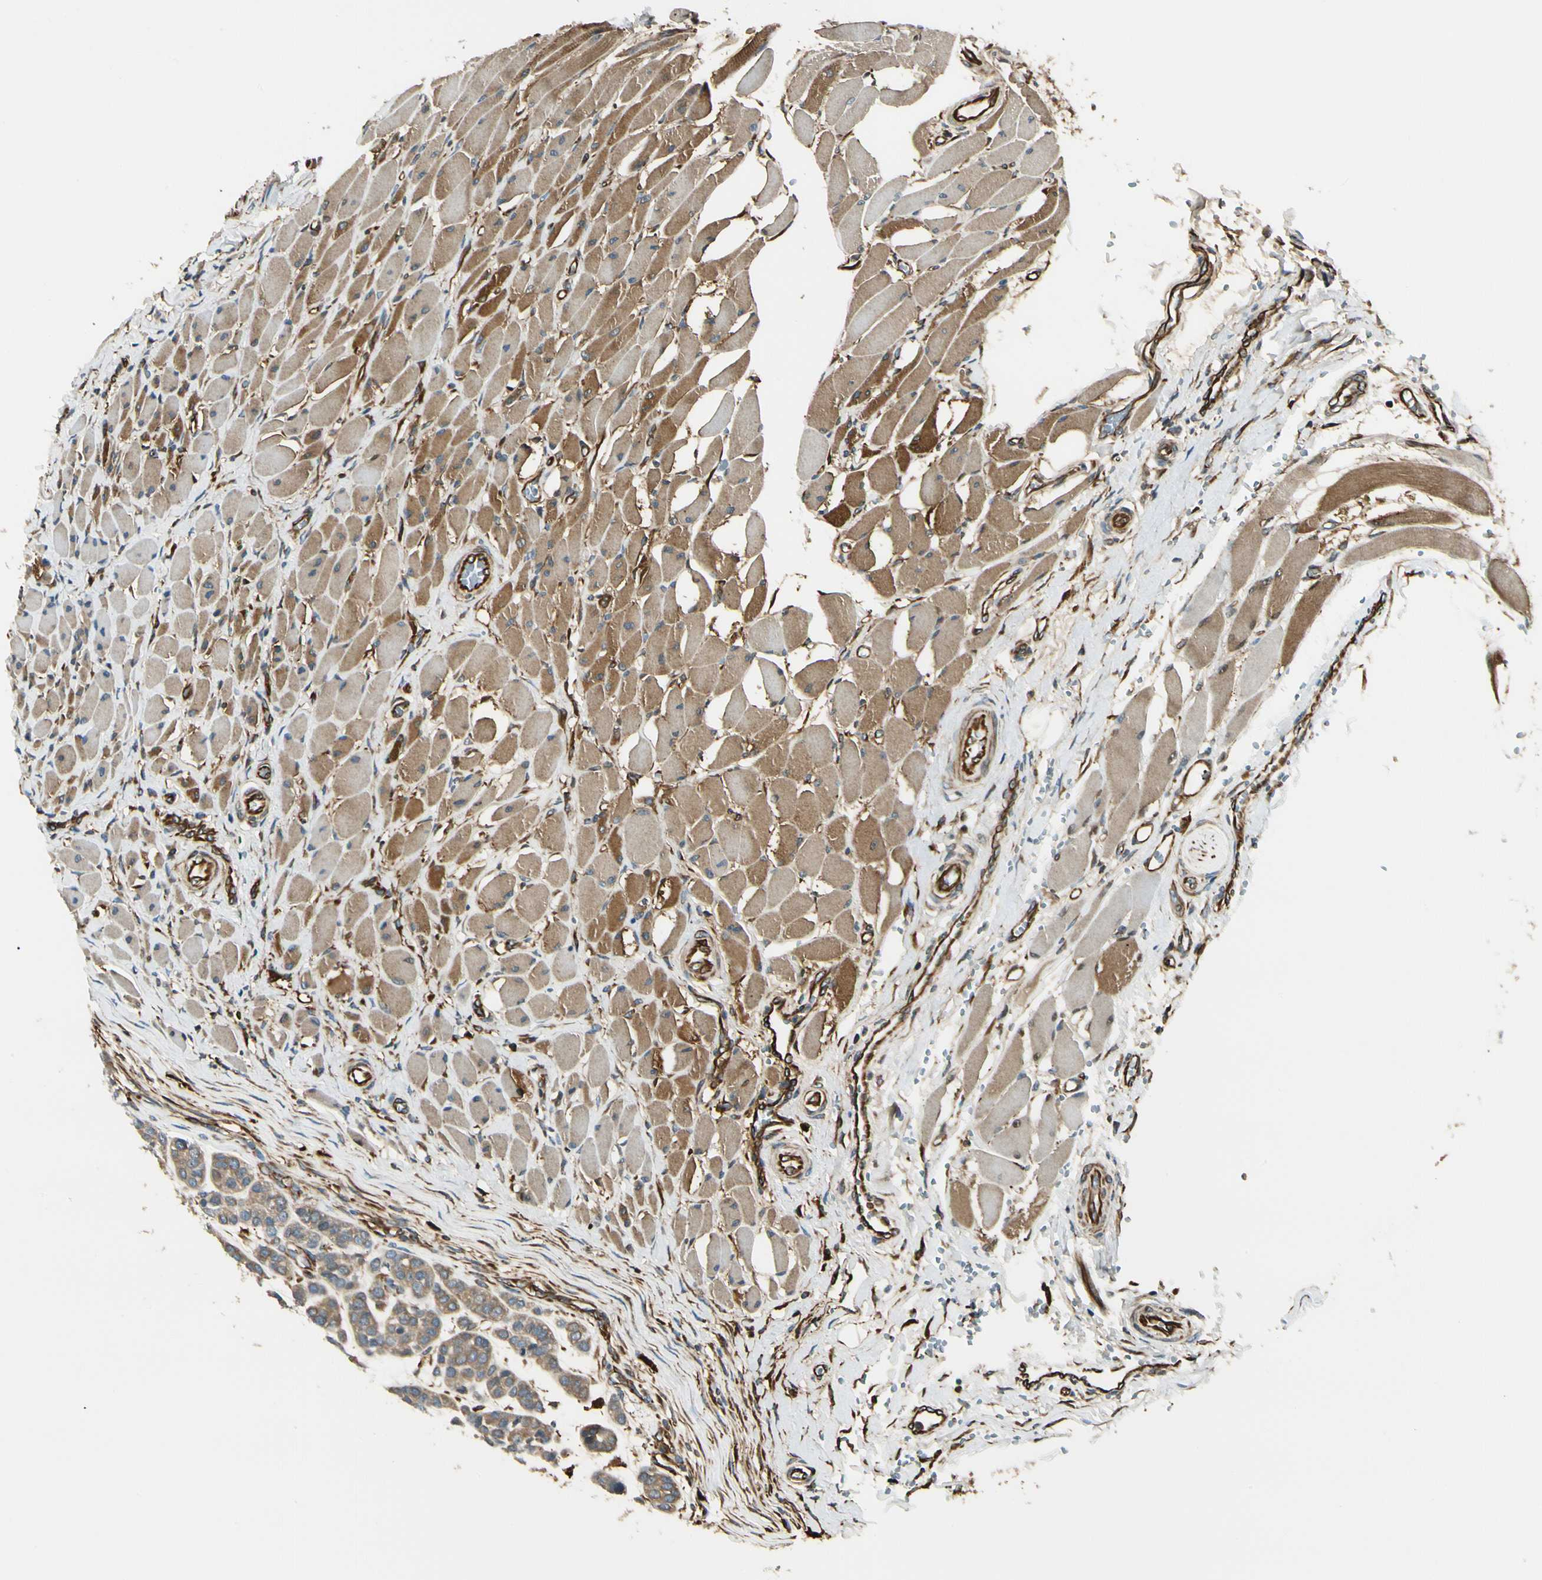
{"staining": {"intensity": "moderate", "quantity": ">75%", "location": "cytoplasmic/membranous"}, "tissue": "head and neck cancer", "cell_type": "Tumor cells", "image_type": "cancer", "snomed": [{"axis": "morphology", "description": "Adenocarcinoma, NOS"}, {"axis": "morphology", "description": "Adenoma, NOS"}, {"axis": "topography", "description": "Head-Neck"}], "caption": "Protein expression analysis of adenoma (head and neck) exhibits moderate cytoplasmic/membranous staining in approximately >75% of tumor cells.", "gene": "FTH1", "patient": {"sex": "female", "age": 55}}